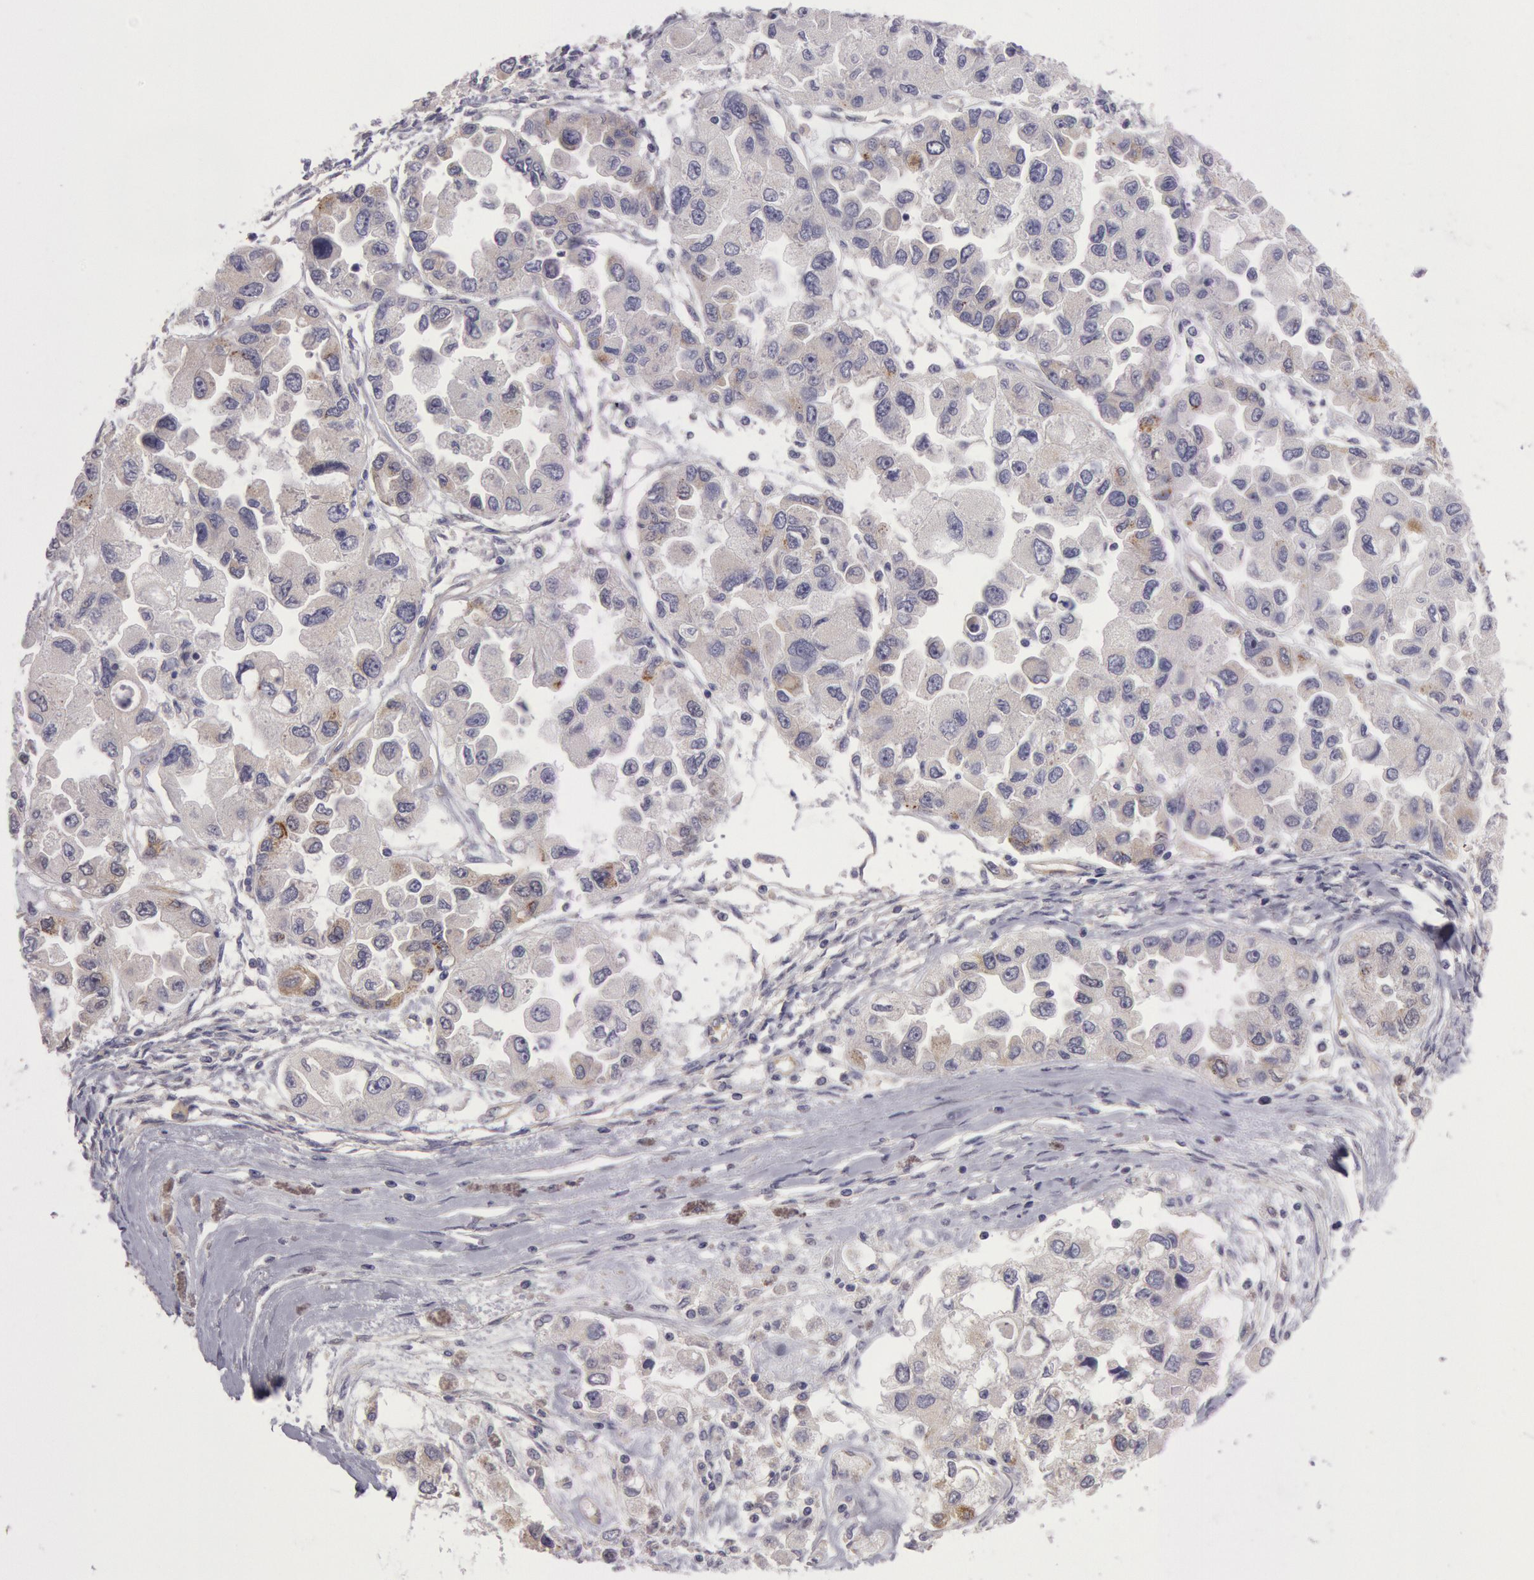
{"staining": {"intensity": "negative", "quantity": "none", "location": "none"}, "tissue": "ovarian cancer", "cell_type": "Tumor cells", "image_type": "cancer", "snomed": [{"axis": "morphology", "description": "Cystadenocarcinoma, serous, NOS"}, {"axis": "topography", "description": "Ovary"}], "caption": "There is no significant positivity in tumor cells of ovarian cancer (serous cystadenocarcinoma).", "gene": "AMOTL1", "patient": {"sex": "female", "age": 84}}